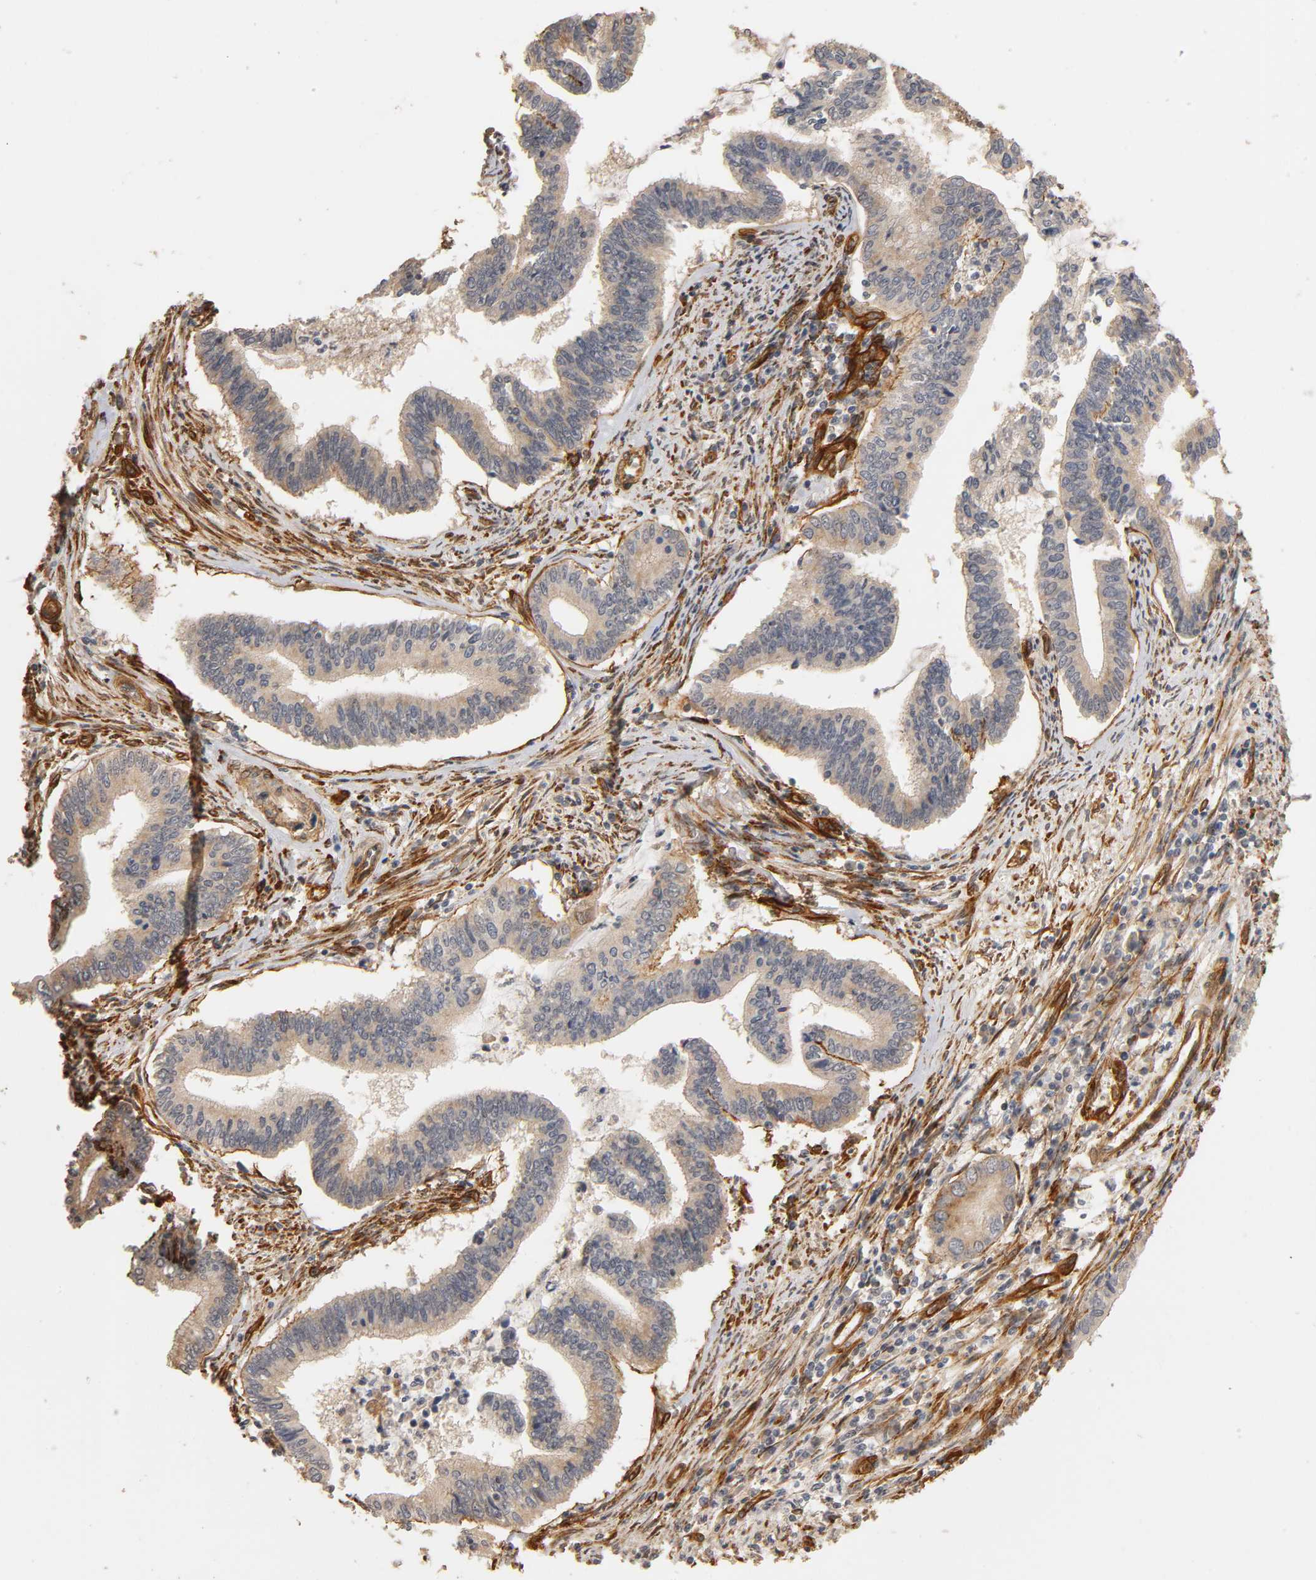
{"staining": {"intensity": "moderate", "quantity": "25%-75%", "location": "cytoplasmic/membranous"}, "tissue": "cervical cancer", "cell_type": "Tumor cells", "image_type": "cancer", "snomed": [{"axis": "morphology", "description": "Adenocarcinoma, NOS"}, {"axis": "topography", "description": "Cervix"}], "caption": "Cervical cancer (adenocarcinoma) stained with a protein marker displays moderate staining in tumor cells.", "gene": "LAMB1", "patient": {"sex": "female", "age": 36}}